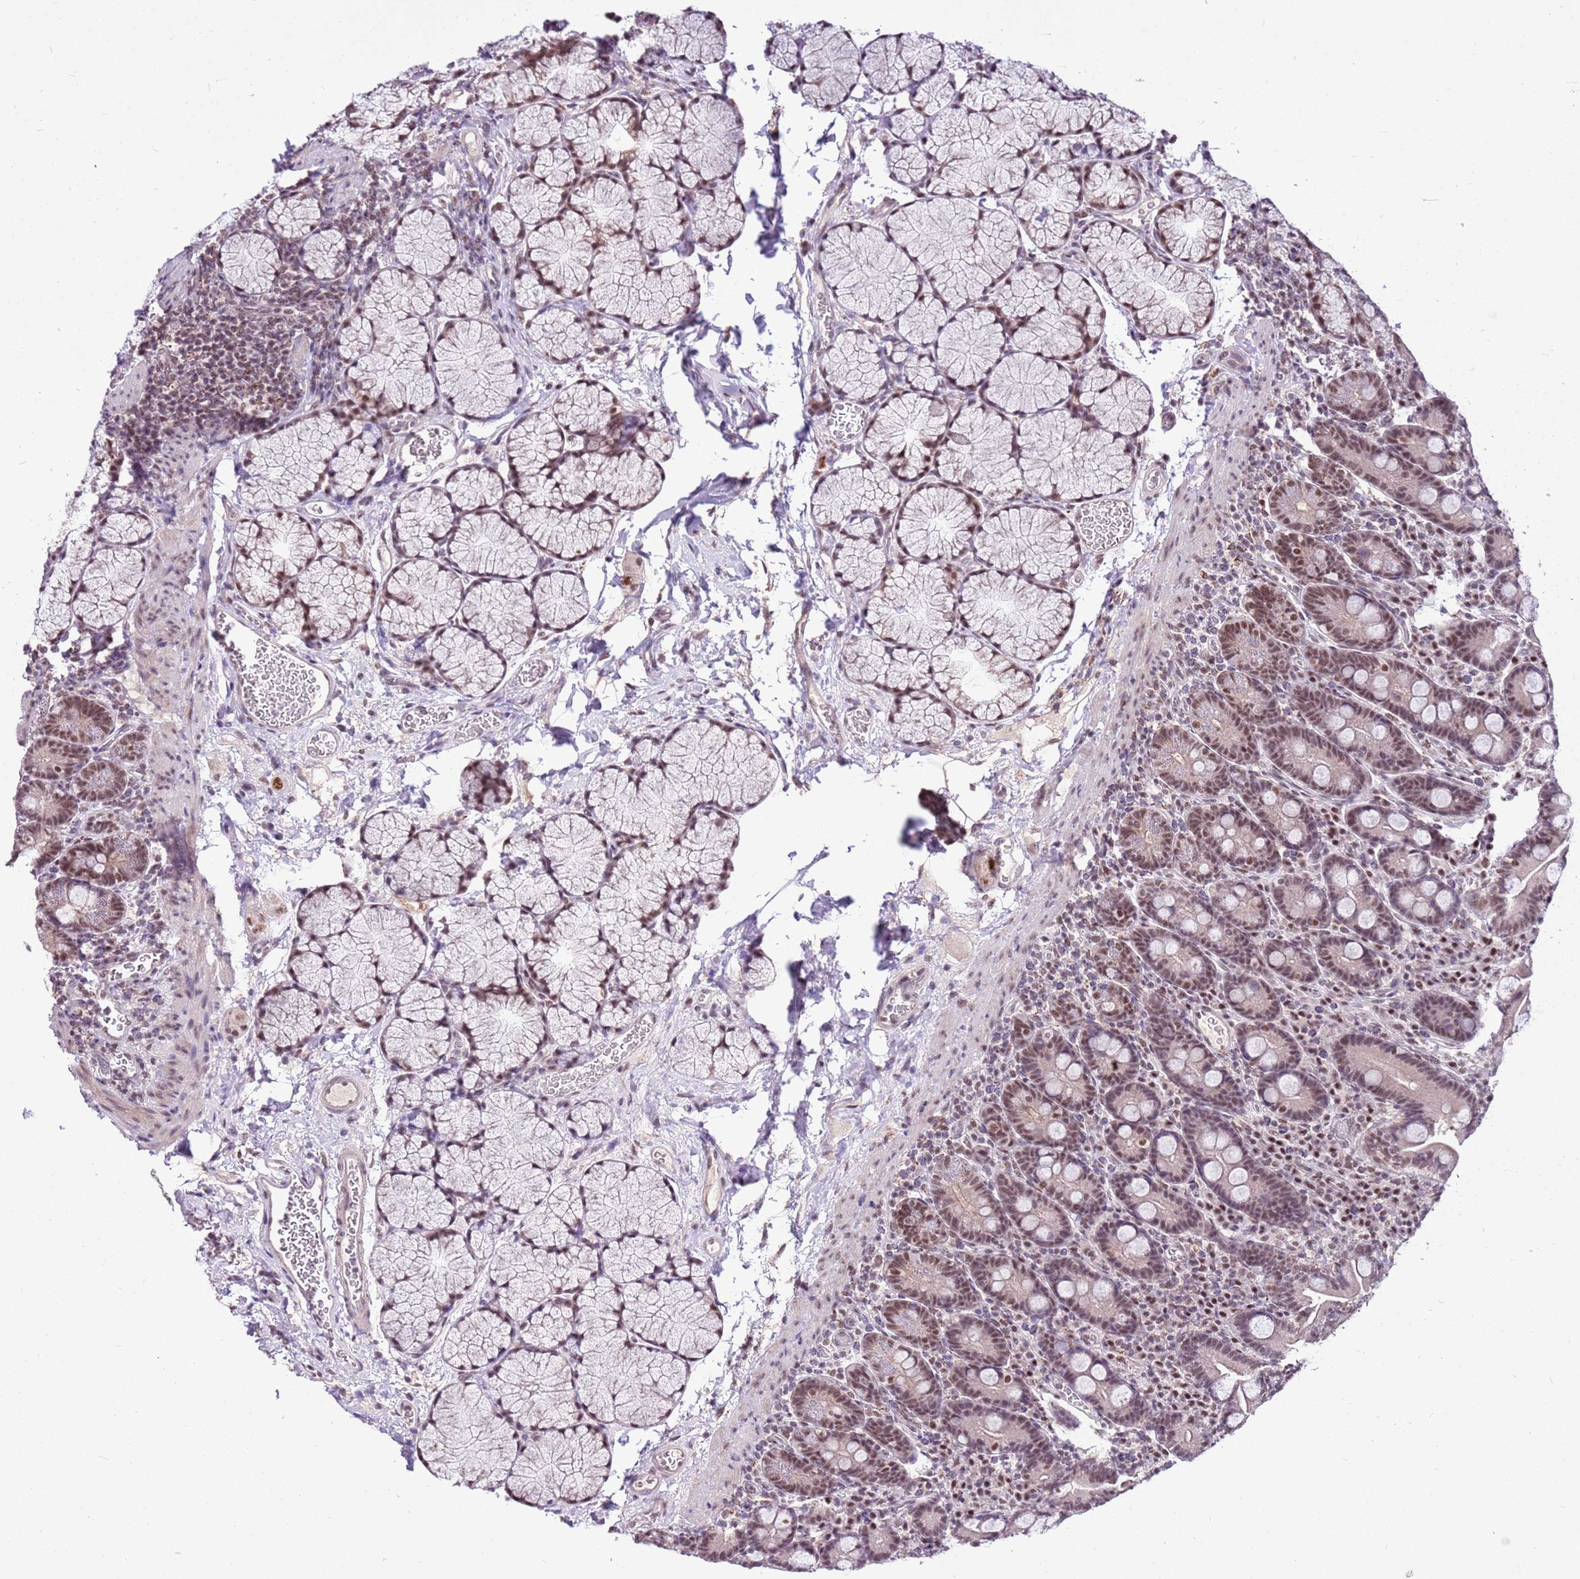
{"staining": {"intensity": "moderate", "quantity": ">75%", "location": "nuclear"}, "tissue": "duodenum", "cell_type": "Glandular cells", "image_type": "normal", "snomed": [{"axis": "morphology", "description": "Normal tissue, NOS"}, {"axis": "topography", "description": "Duodenum"}], "caption": "IHC micrograph of unremarkable duodenum: duodenum stained using immunohistochemistry reveals medium levels of moderate protein expression localized specifically in the nuclear of glandular cells, appearing as a nuclear brown color.", "gene": "AKAP8L", "patient": {"sex": "male", "age": 35}}